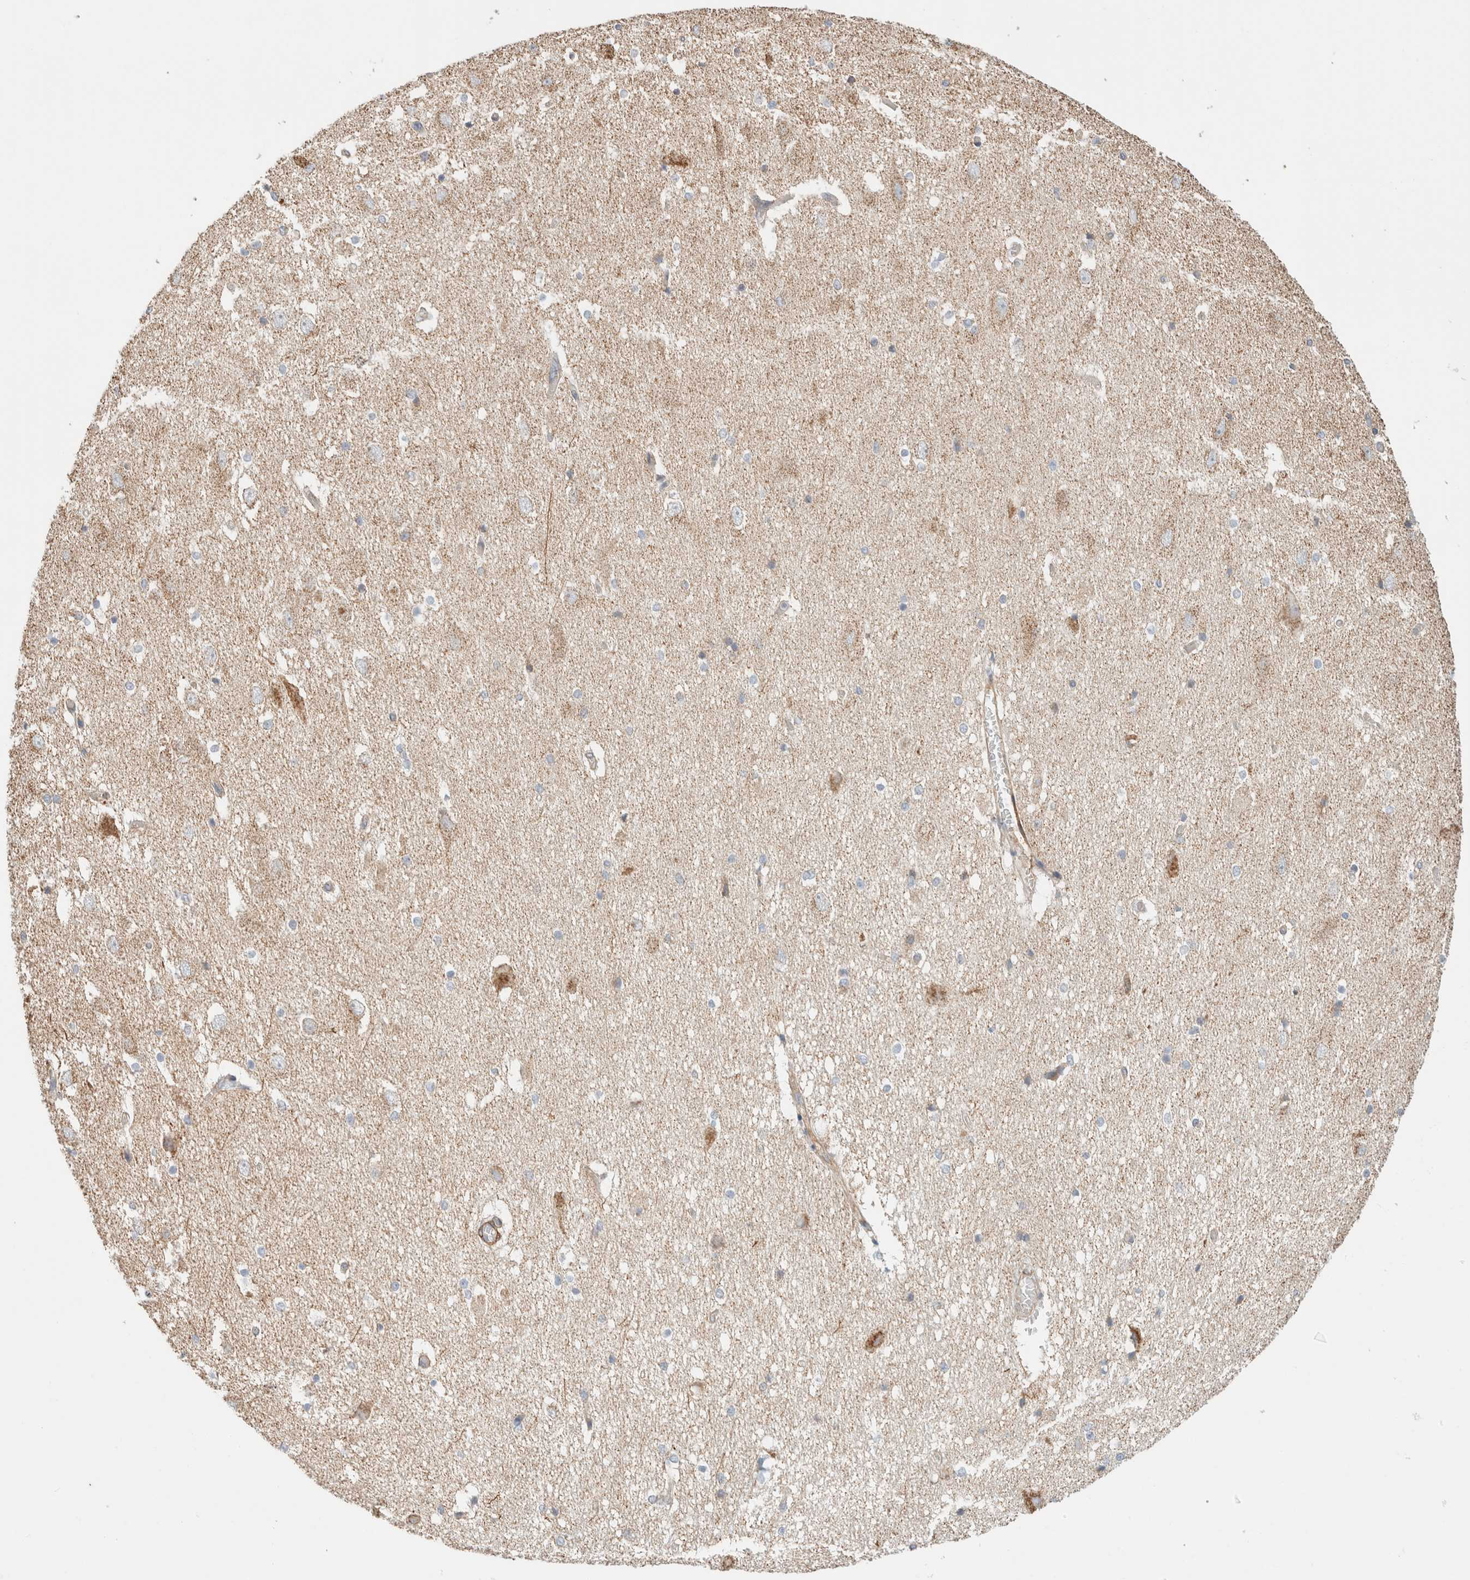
{"staining": {"intensity": "weak", "quantity": "<25%", "location": "cytoplasmic/membranous"}, "tissue": "hippocampus", "cell_type": "Glial cells", "image_type": "normal", "snomed": [{"axis": "morphology", "description": "Normal tissue, NOS"}, {"axis": "topography", "description": "Hippocampus"}], "caption": "This is an immunohistochemistry micrograph of benign human hippocampus. There is no positivity in glial cells.", "gene": "MRM3", "patient": {"sex": "female", "age": 19}}